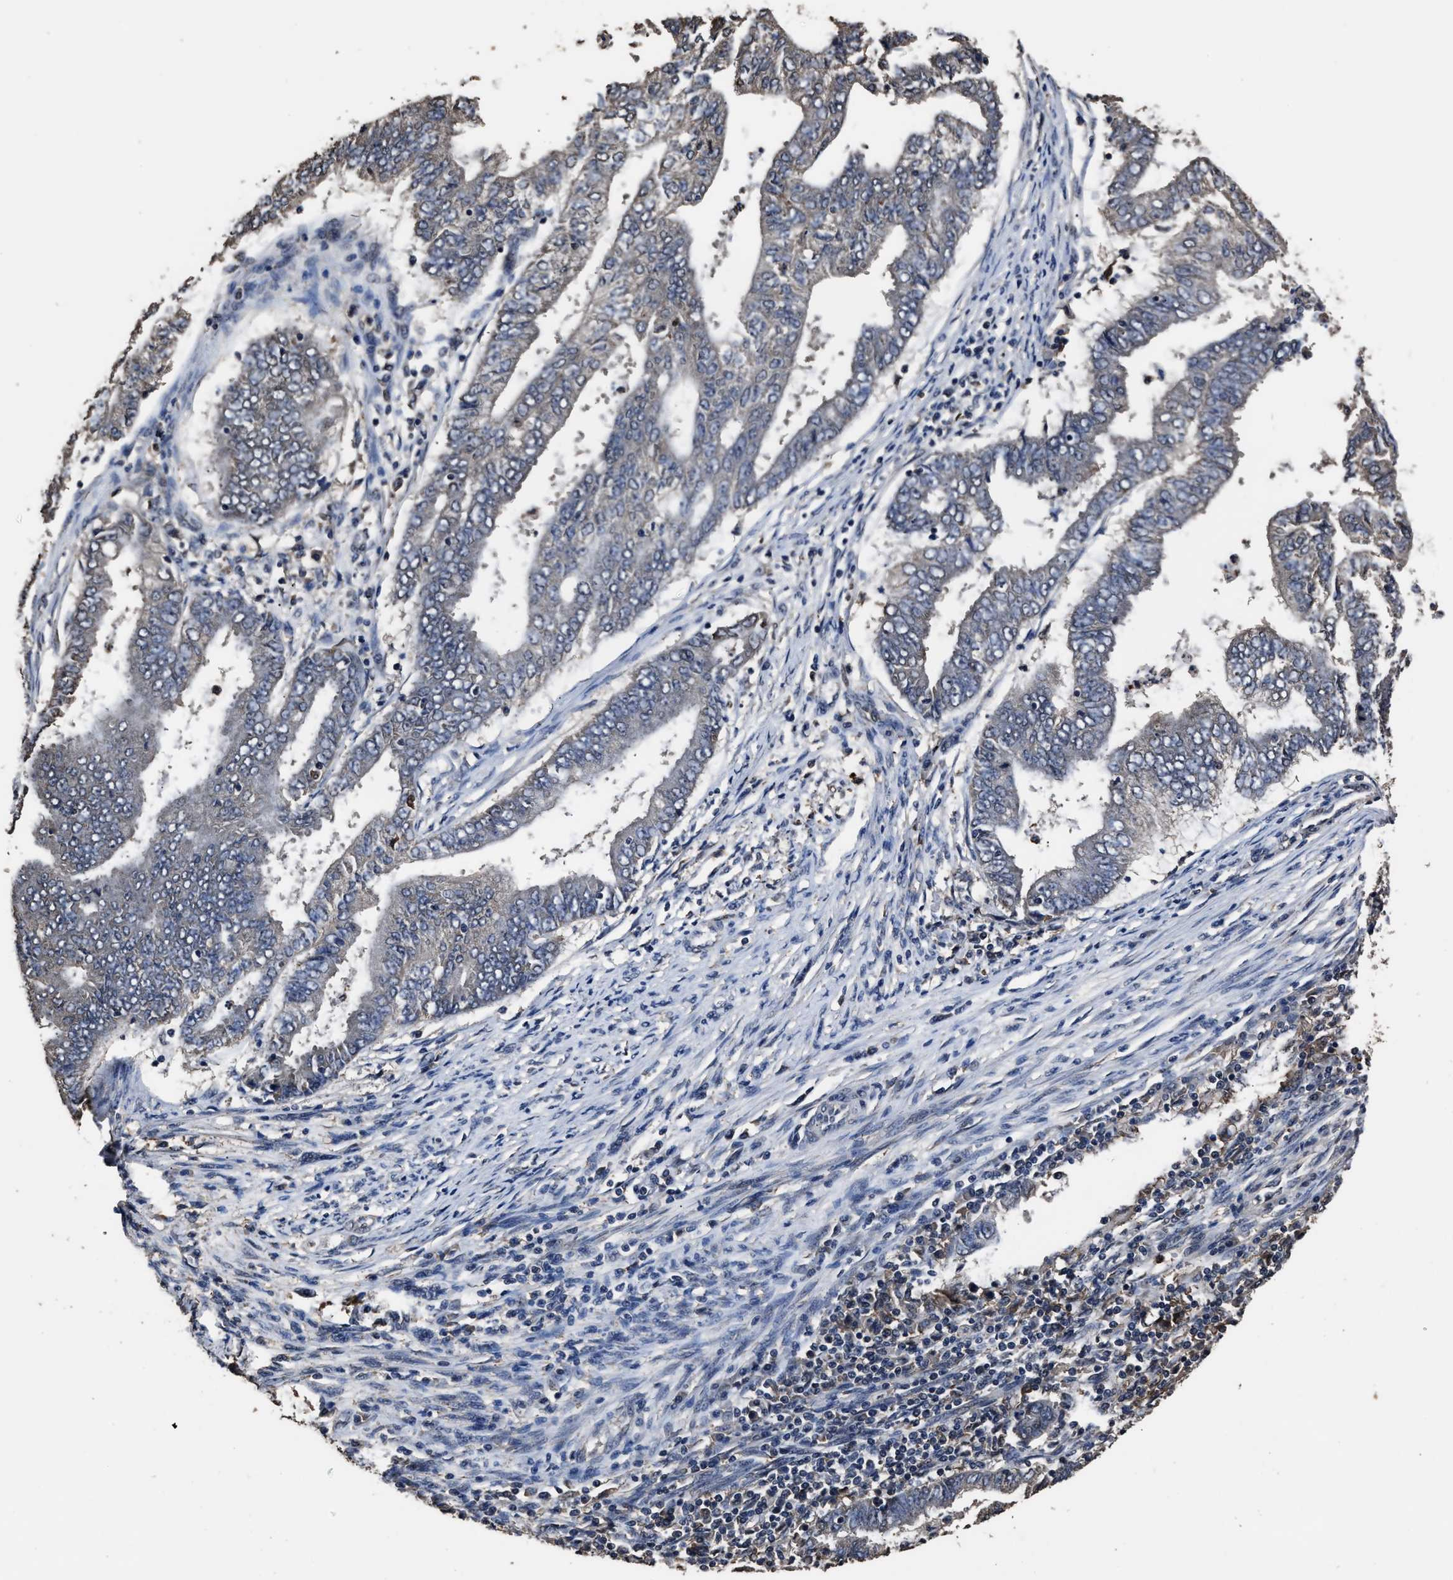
{"staining": {"intensity": "negative", "quantity": "none", "location": "none"}, "tissue": "endometrial cancer", "cell_type": "Tumor cells", "image_type": "cancer", "snomed": [{"axis": "morphology", "description": "Polyp, NOS"}, {"axis": "morphology", "description": "Adenocarcinoma, NOS"}, {"axis": "morphology", "description": "Adenoma, NOS"}, {"axis": "topography", "description": "Endometrium"}], "caption": "Protein analysis of endometrial cancer exhibits no significant staining in tumor cells.", "gene": "RSBN1L", "patient": {"sex": "female", "age": 79}}